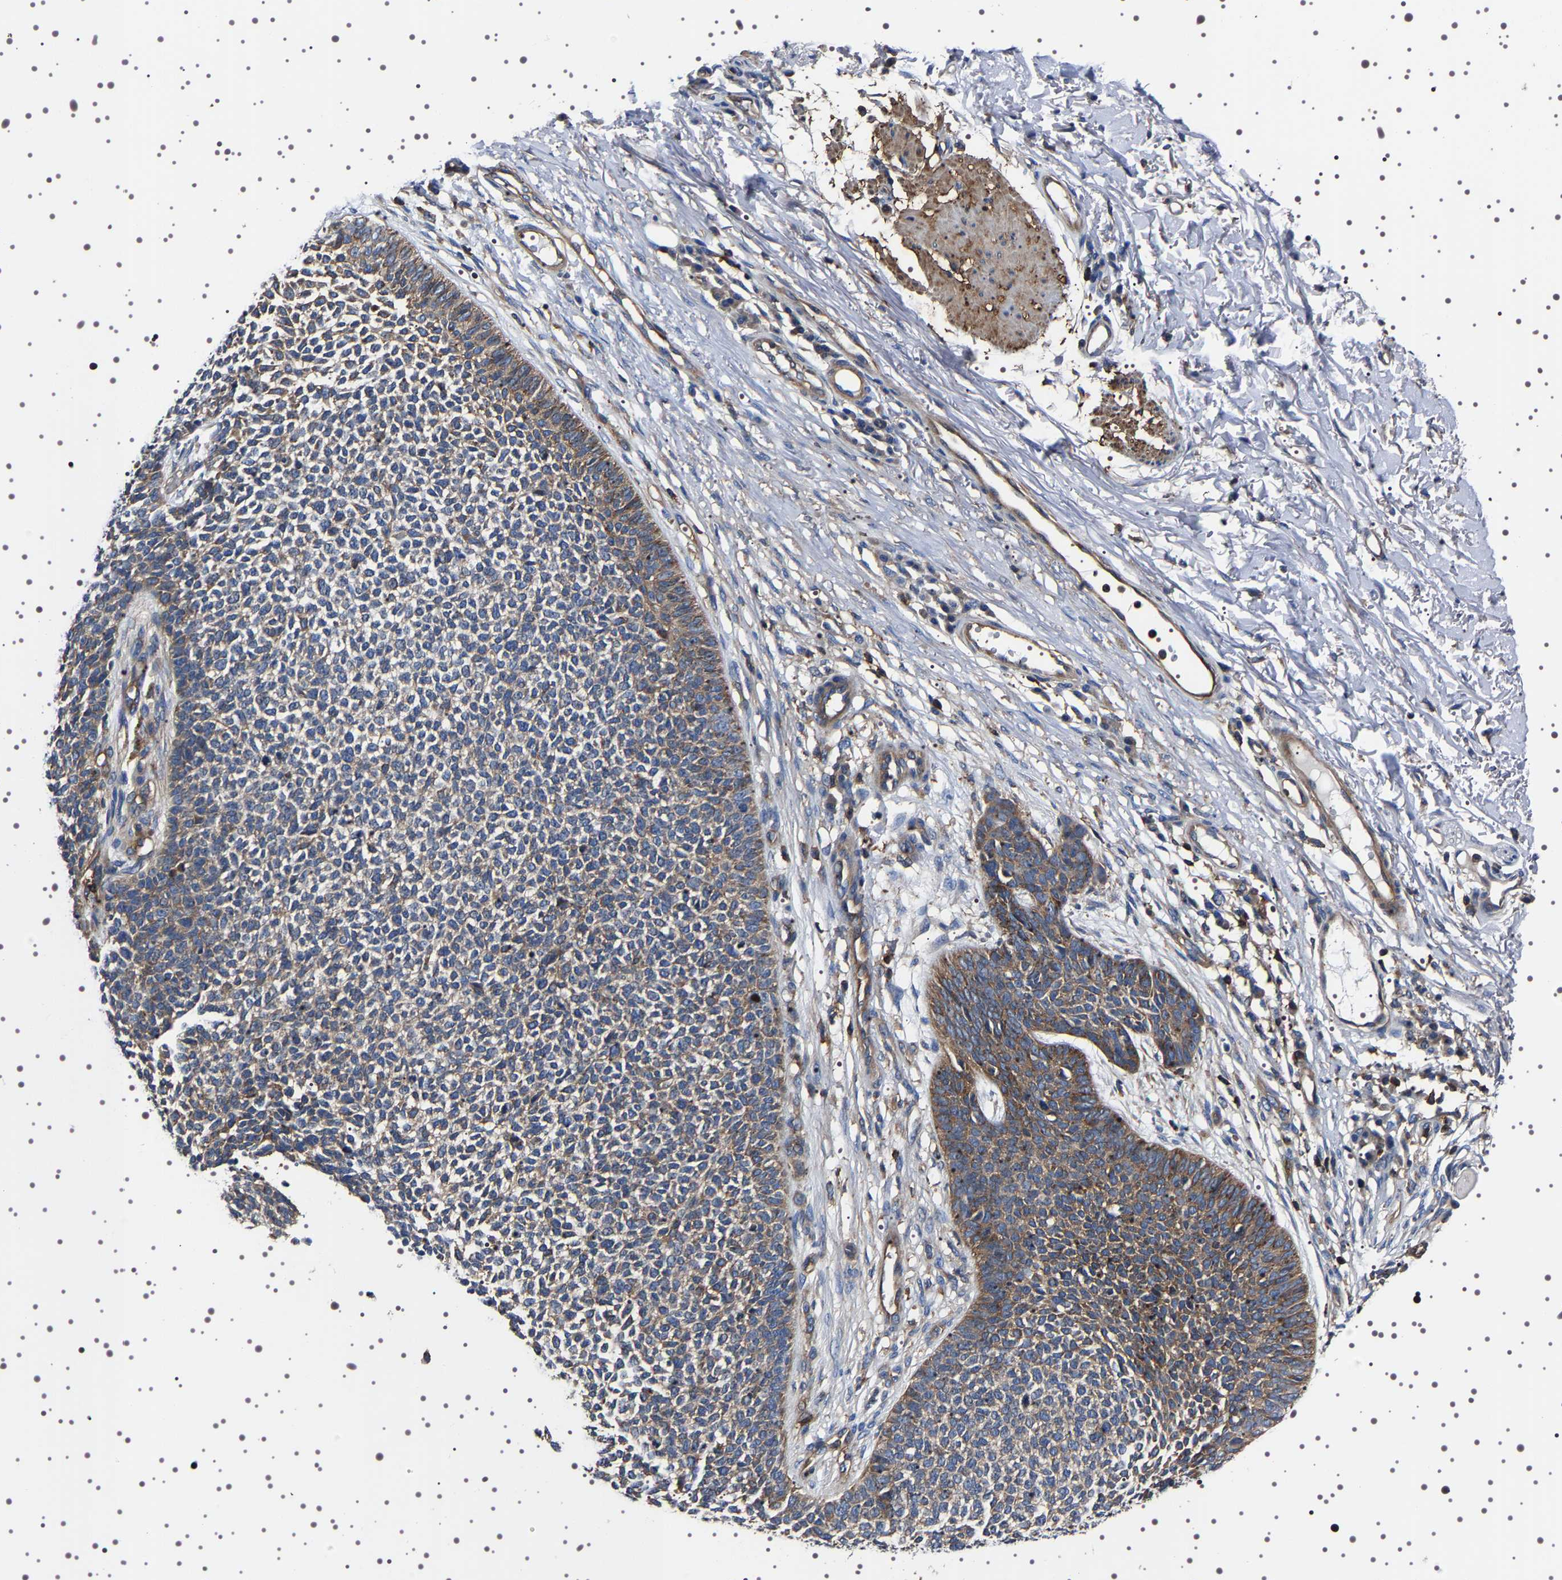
{"staining": {"intensity": "moderate", "quantity": "<25%", "location": "cytoplasmic/membranous"}, "tissue": "skin cancer", "cell_type": "Tumor cells", "image_type": "cancer", "snomed": [{"axis": "morphology", "description": "Basal cell carcinoma"}, {"axis": "topography", "description": "Skin"}], "caption": "Protein staining of skin cancer tissue demonstrates moderate cytoplasmic/membranous positivity in approximately <25% of tumor cells. The staining was performed using DAB (3,3'-diaminobenzidine), with brown indicating positive protein expression. Nuclei are stained blue with hematoxylin.", "gene": "WDR1", "patient": {"sex": "female", "age": 84}}